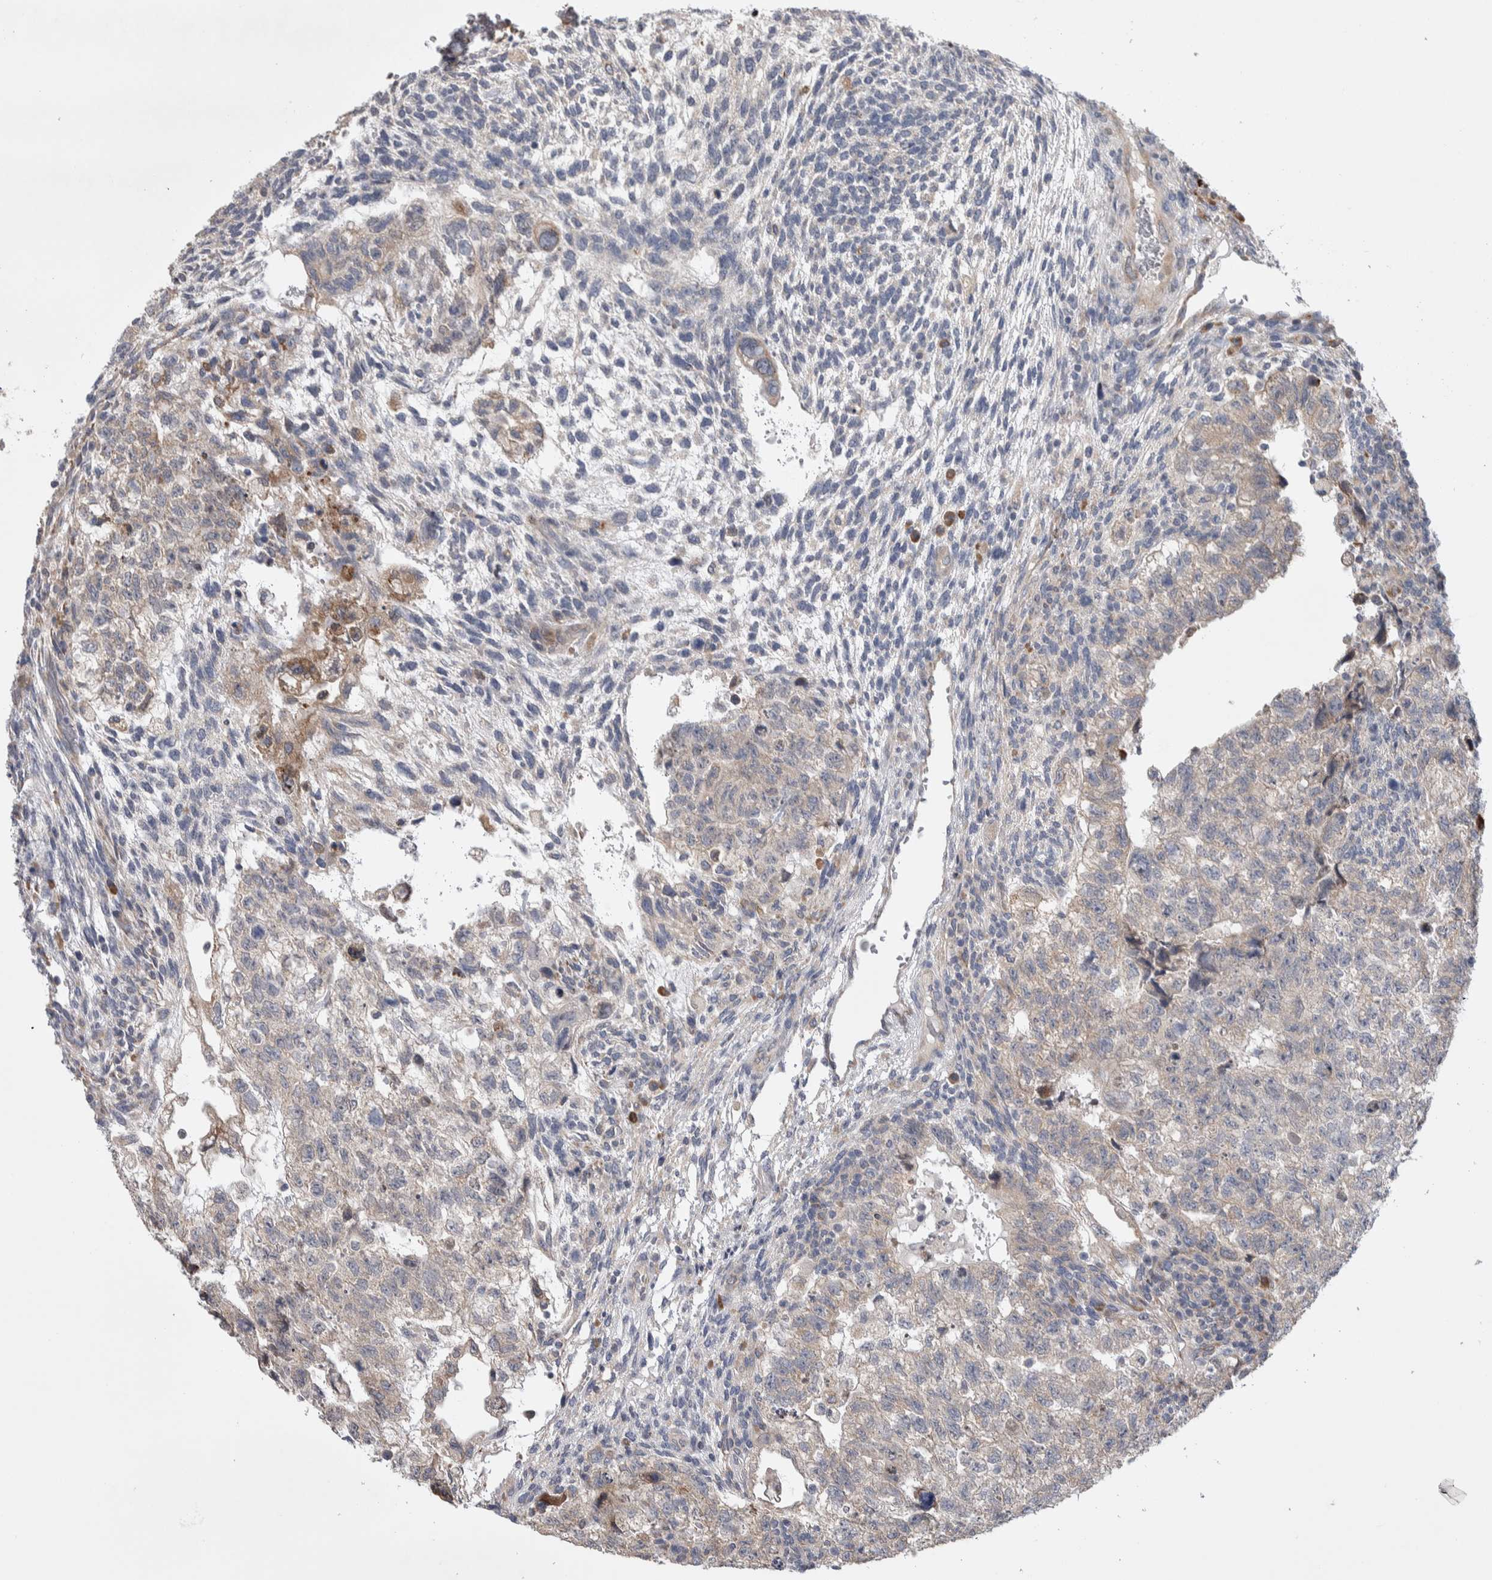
{"staining": {"intensity": "weak", "quantity": ">75%", "location": "cytoplasmic/membranous"}, "tissue": "testis cancer", "cell_type": "Tumor cells", "image_type": "cancer", "snomed": [{"axis": "morphology", "description": "Carcinoma, Embryonal, NOS"}, {"axis": "topography", "description": "Testis"}], "caption": "IHC (DAB) staining of human testis cancer exhibits weak cytoplasmic/membranous protein positivity in approximately >75% of tumor cells. Using DAB (3,3'-diaminobenzidine) (brown) and hematoxylin (blue) stains, captured at high magnification using brightfield microscopy.", "gene": "IBTK", "patient": {"sex": "male", "age": 36}}